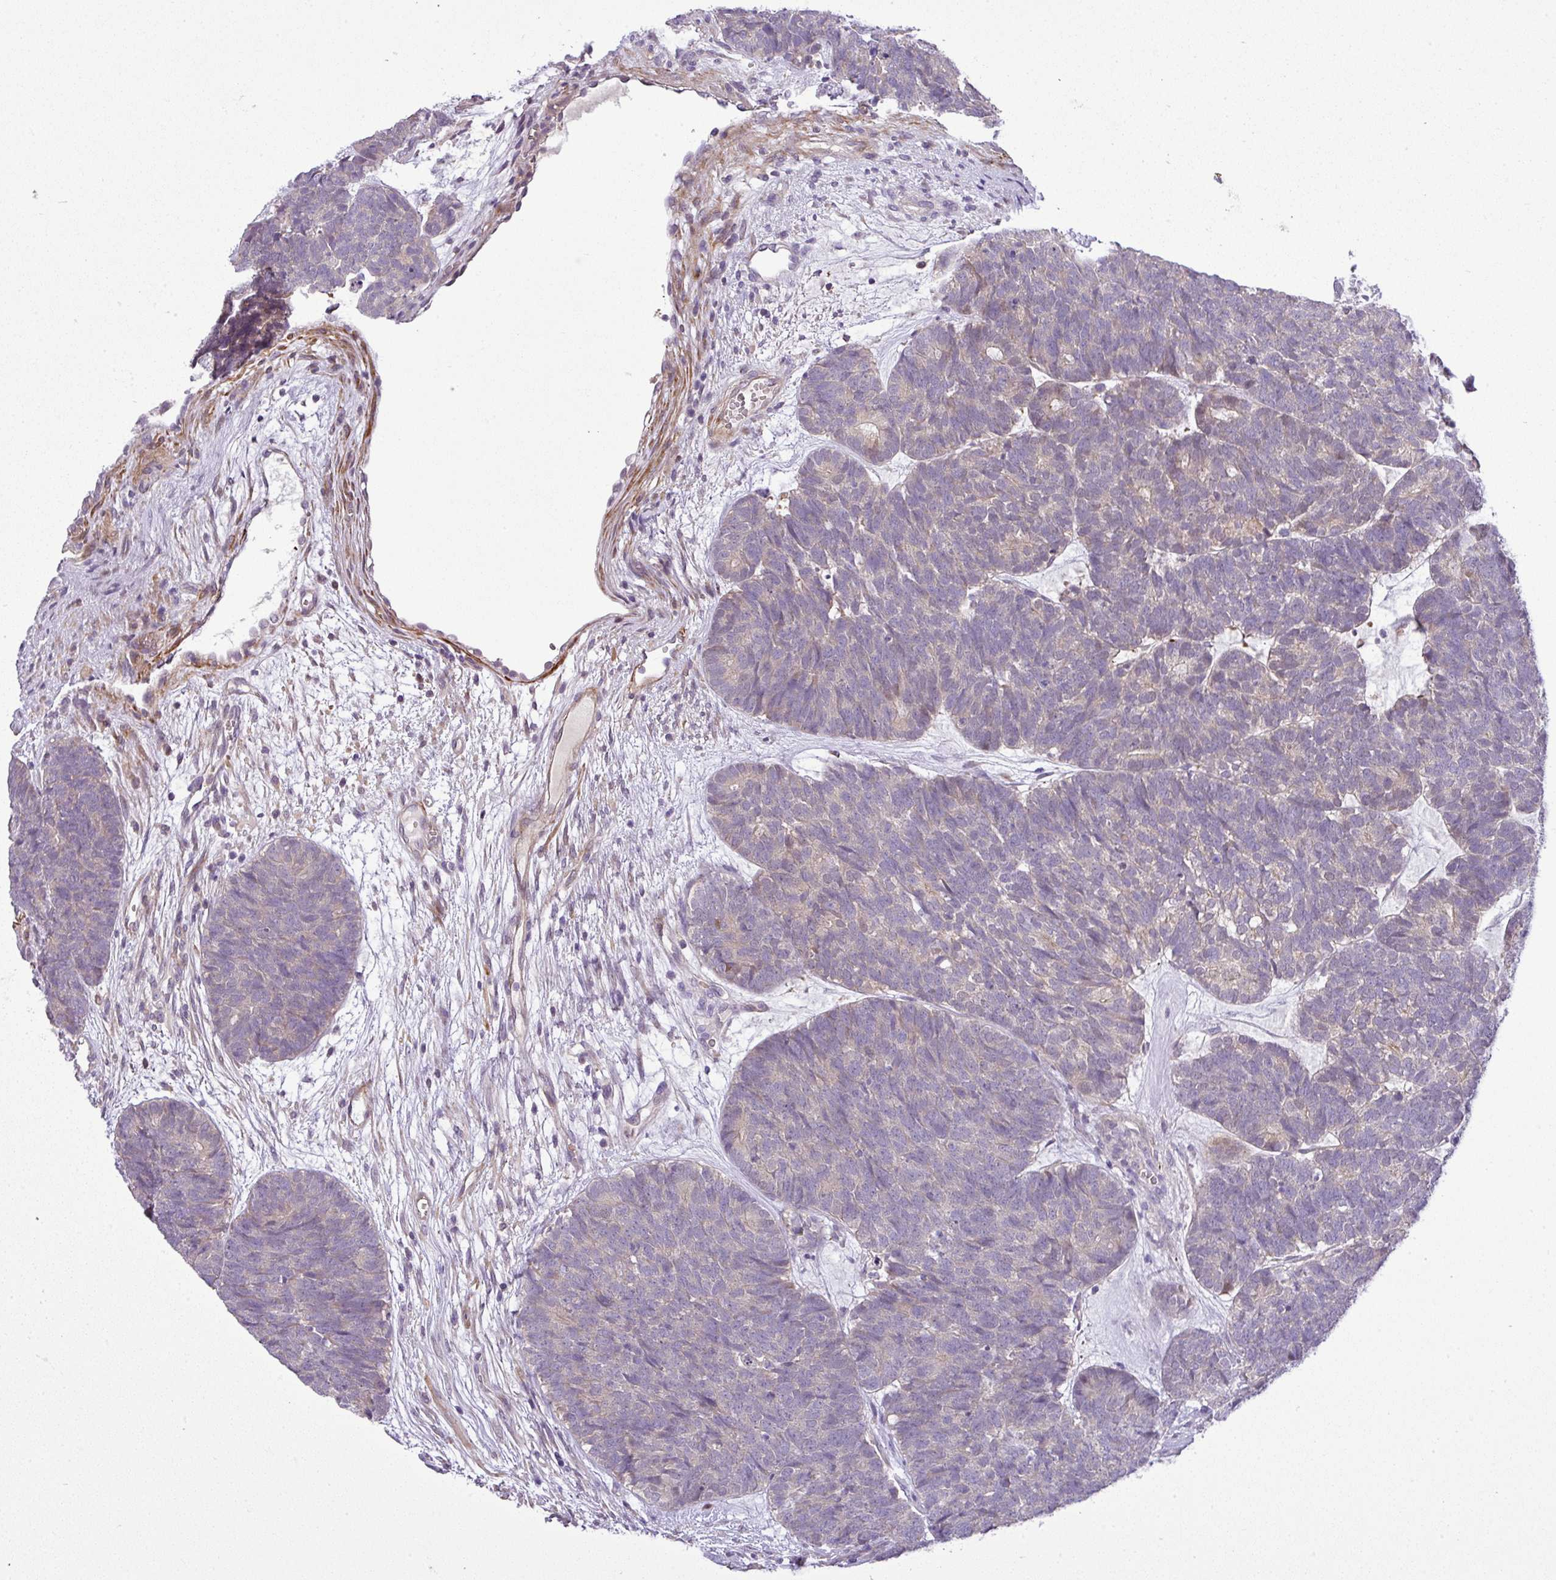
{"staining": {"intensity": "negative", "quantity": "none", "location": "none"}, "tissue": "head and neck cancer", "cell_type": "Tumor cells", "image_type": "cancer", "snomed": [{"axis": "morphology", "description": "Adenocarcinoma, NOS"}, {"axis": "topography", "description": "Head-Neck"}], "caption": "The IHC image has no significant expression in tumor cells of head and neck adenocarcinoma tissue. The staining is performed using DAB brown chromogen with nuclei counter-stained in using hematoxylin.", "gene": "NBEAL2", "patient": {"sex": "female", "age": 81}}